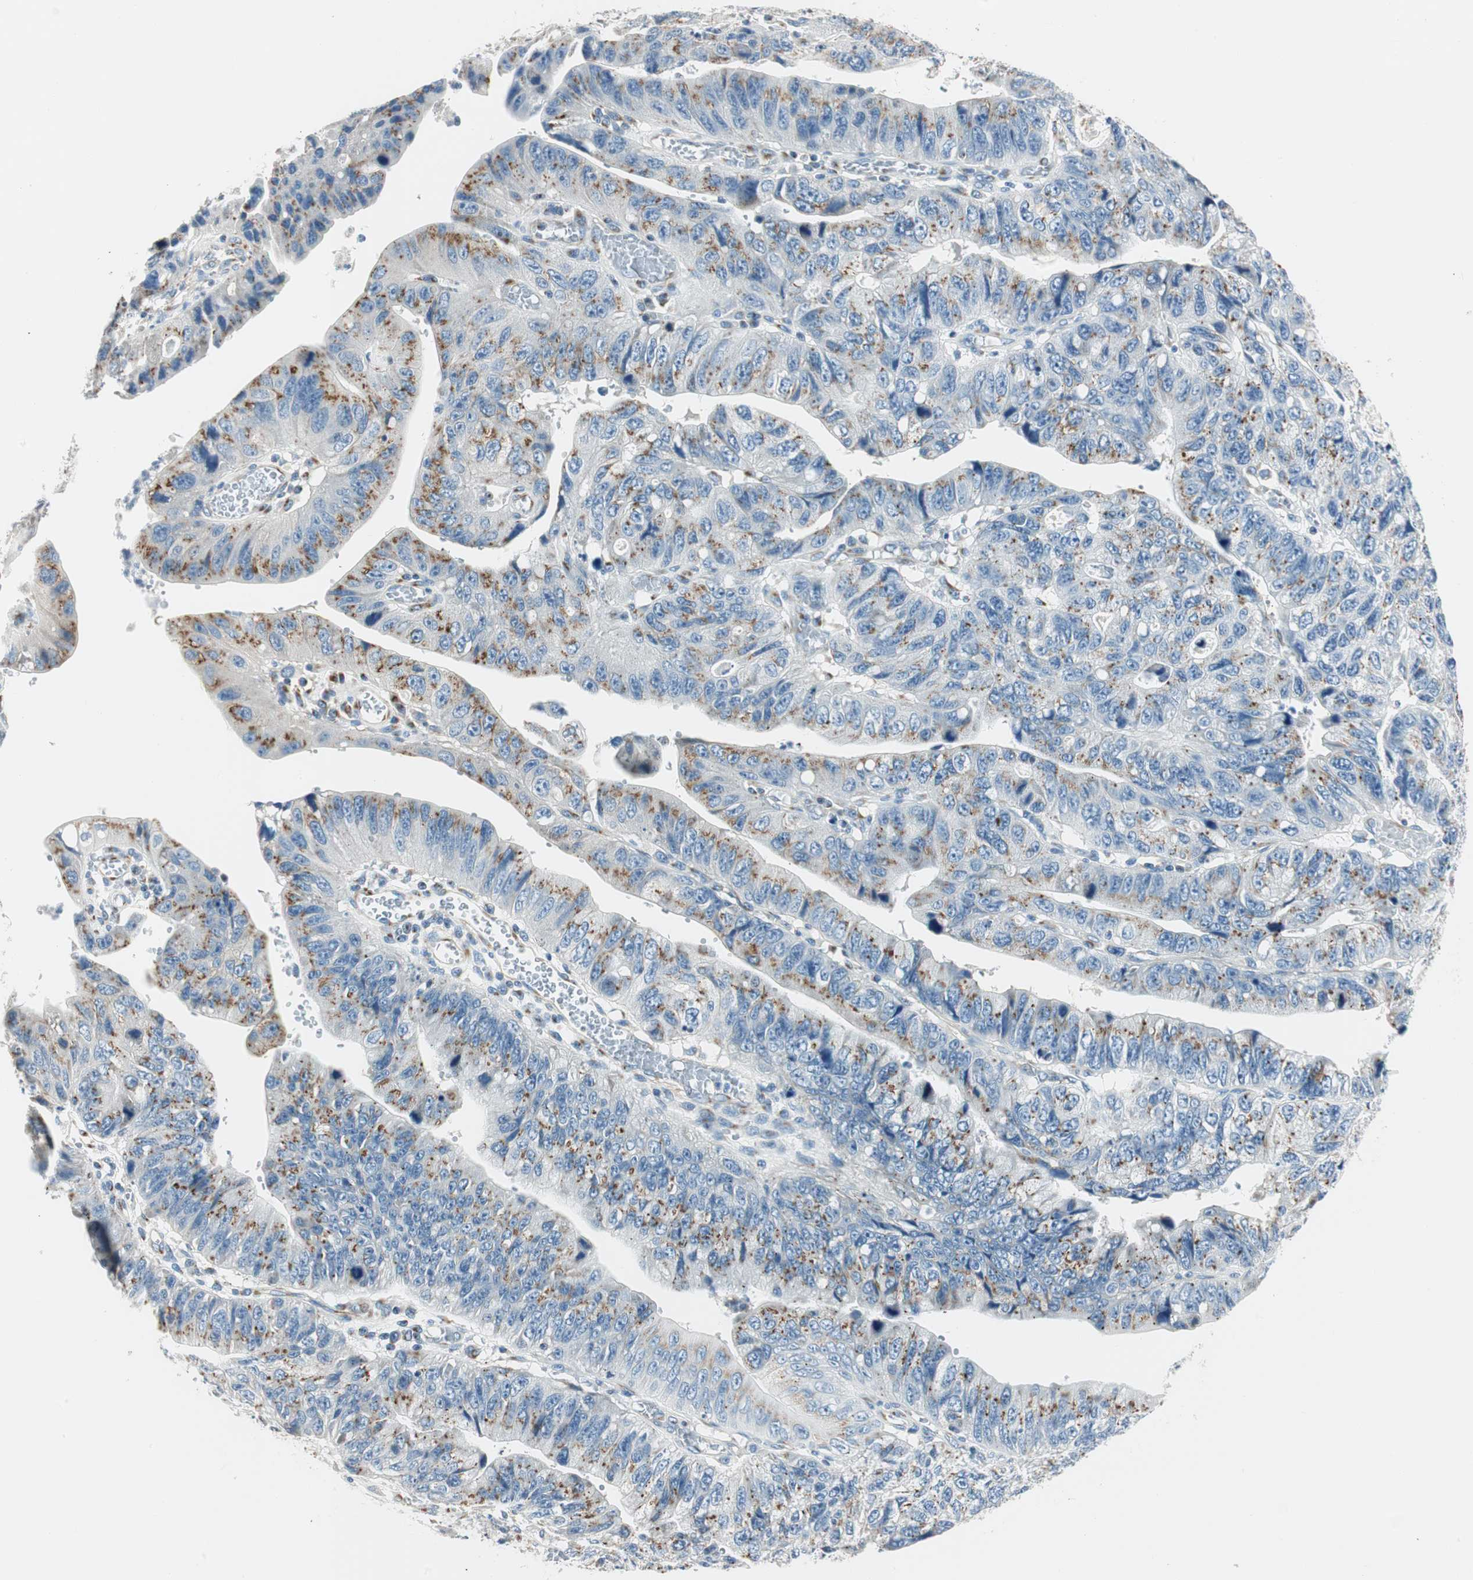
{"staining": {"intensity": "moderate", "quantity": ">75%", "location": "cytoplasmic/membranous"}, "tissue": "stomach cancer", "cell_type": "Tumor cells", "image_type": "cancer", "snomed": [{"axis": "morphology", "description": "Adenocarcinoma, NOS"}, {"axis": "topography", "description": "Stomach"}], "caption": "Human stomach cancer stained for a protein (brown) exhibits moderate cytoplasmic/membranous positive staining in about >75% of tumor cells.", "gene": "TMF1", "patient": {"sex": "male", "age": 59}}